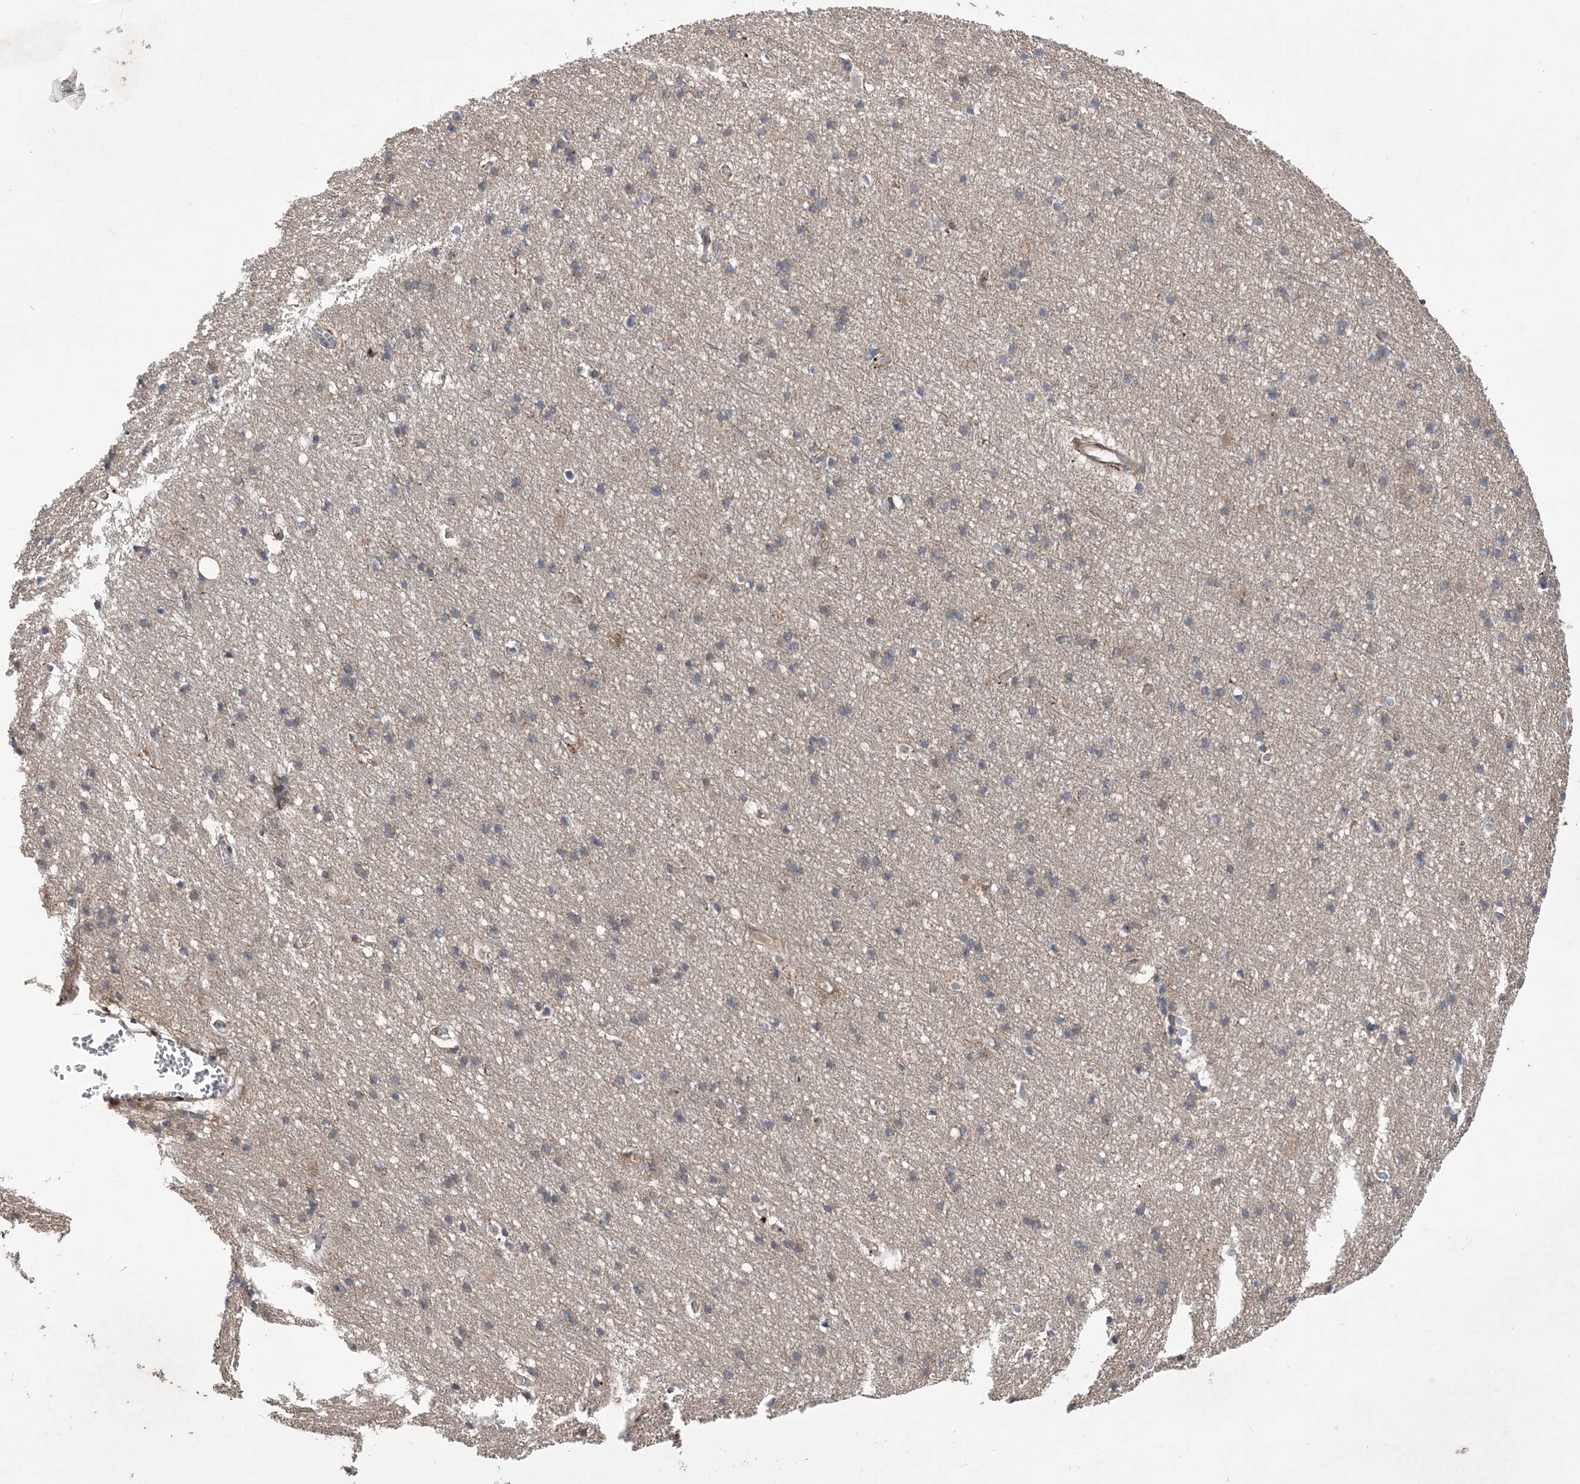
{"staining": {"intensity": "moderate", "quantity": ">75%", "location": "cytoplasmic/membranous"}, "tissue": "cerebral cortex", "cell_type": "Endothelial cells", "image_type": "normal", "snomed": [{"axis": "morphology", "description": "Normal tissue, NOS"}, {"axis": "topography", "description": "Cerebral cortex"}], "caption": "Immunohistochemical staining of unremarkable cerebral cortex demonstrates >75% levels of moderate cytoplasmic/membranous protein expression in about >75% of endothelial cells.", "gene": "MTRF1L", "patient": {"sex": "male", "age": 54}}